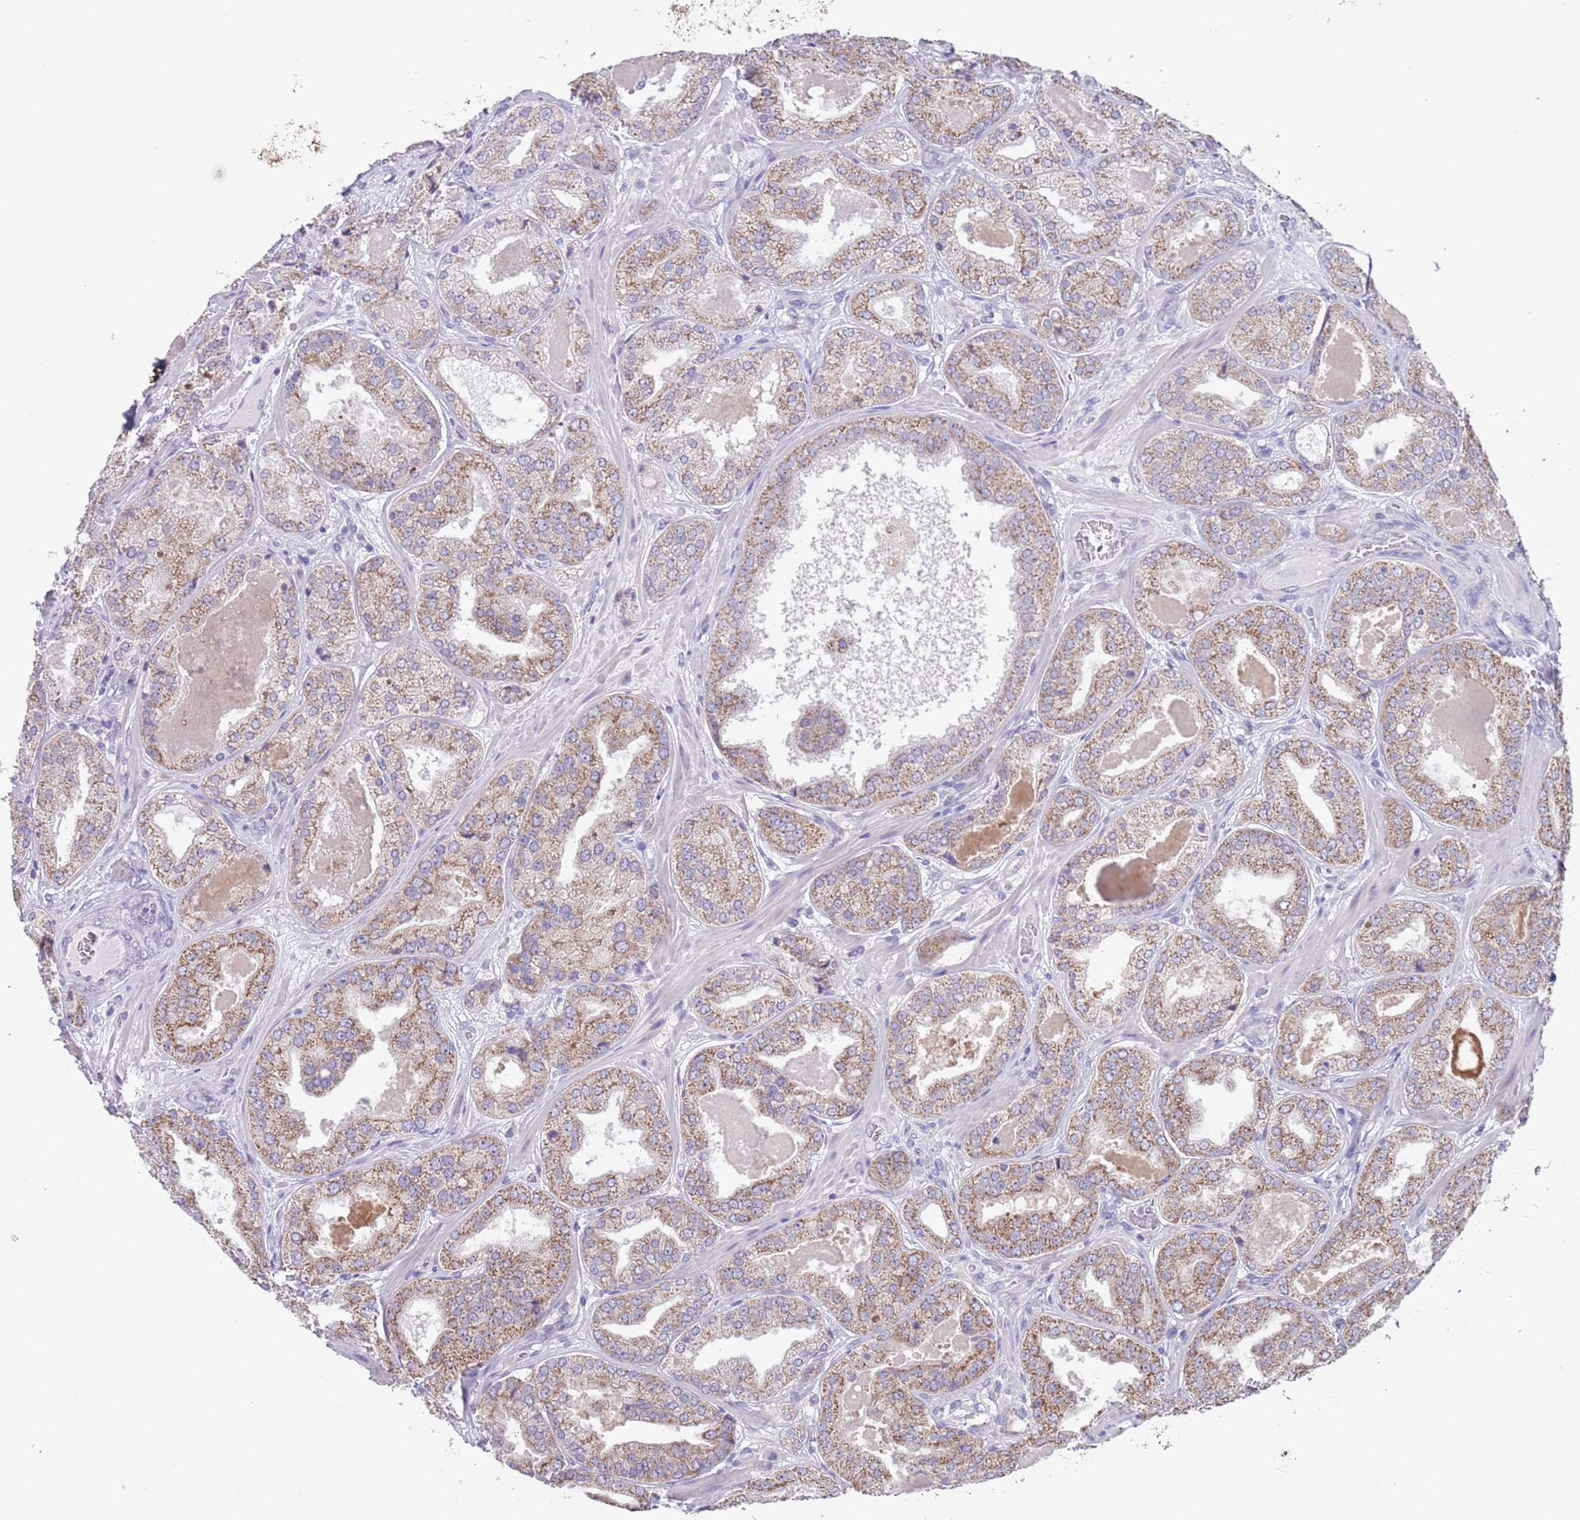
{"staining": {"intensity": "moderate", "quantity": ">75%", "location": "cytoplasmic/membranous"}, "tissue": "prostate cancer", "cell_type": "Tumor cells", "image_type": "cancer", "snomed": [{"axis": "morphology", "description": "Adenocarcinoma, High grade"}, {"axis": "topography", "description": "Prostate"}], "caption": "A micrograph of human prostate cancer stained for a protein displays moderate cytoplasmic/membranous brown staining in tumor cells.", "gene": "SPIRE2", "patient": {"sex": "male", "age": 63}}